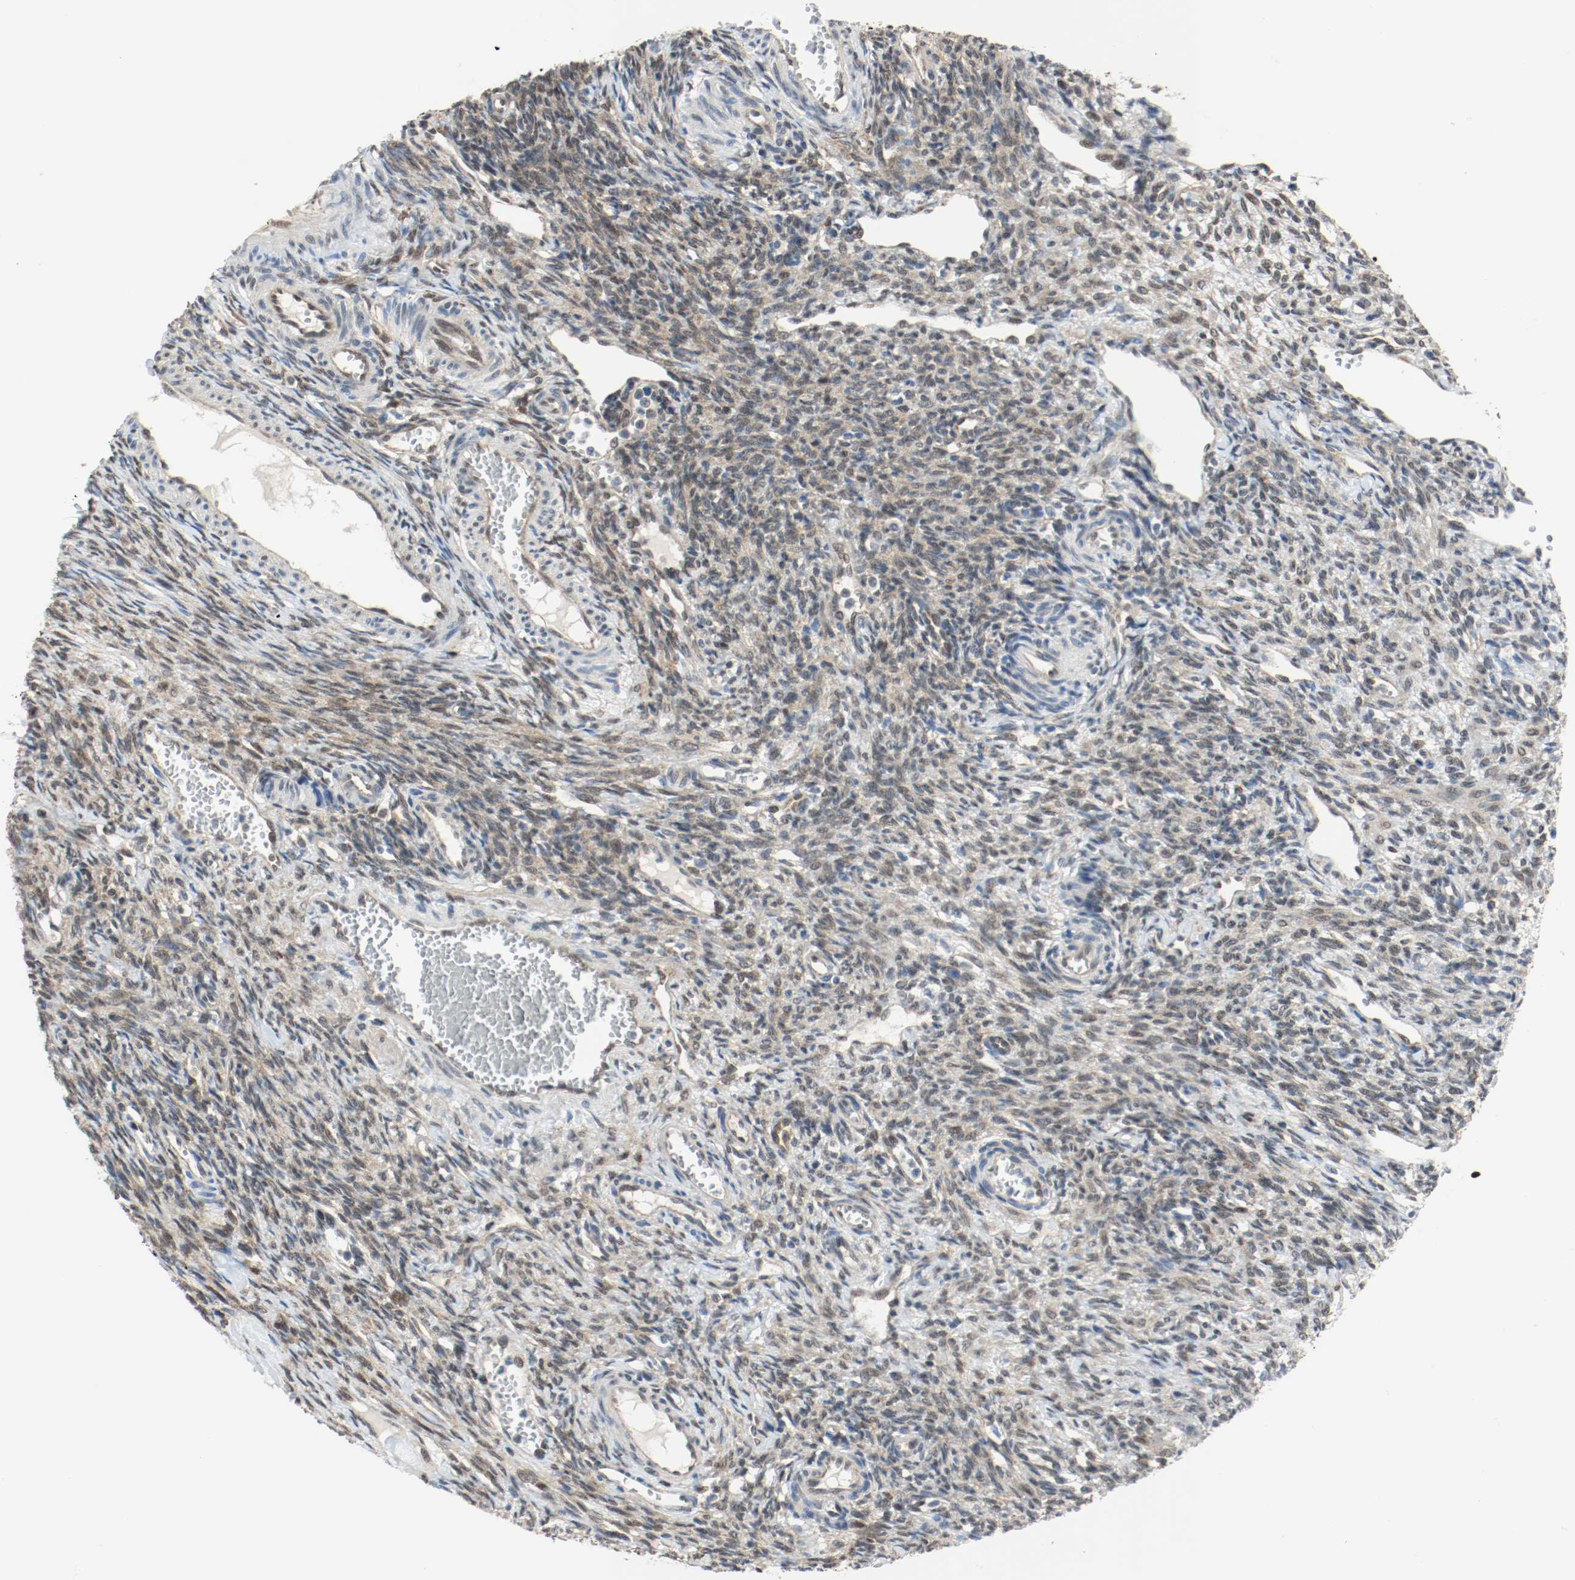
{"staining": {"intensity": "weak", "quantity": ">75%", "location": "cytoplasmic/membranous,nuclear"}, "tissue": "ovary", "cell_type": "Follicle cells", "image_type": "normal", "snomed": [{"axis": "morphology", "description": "Normal tissue, NOS"}, {"axis": "topography", "description": "Ovary"}], "caption": "IHC histopathology image of normal ovary: human ovary stained using immunohistochemistry (IHC) reveals low levels of weak protein expression localized specifically in the cytoplasmic/membranous,nuclear of follicle cells, appearing as a cytoplasmic/membranous,nuclear brown color.", "gene": "PPME1", "patient": {"sex": "female", "age": 33}}